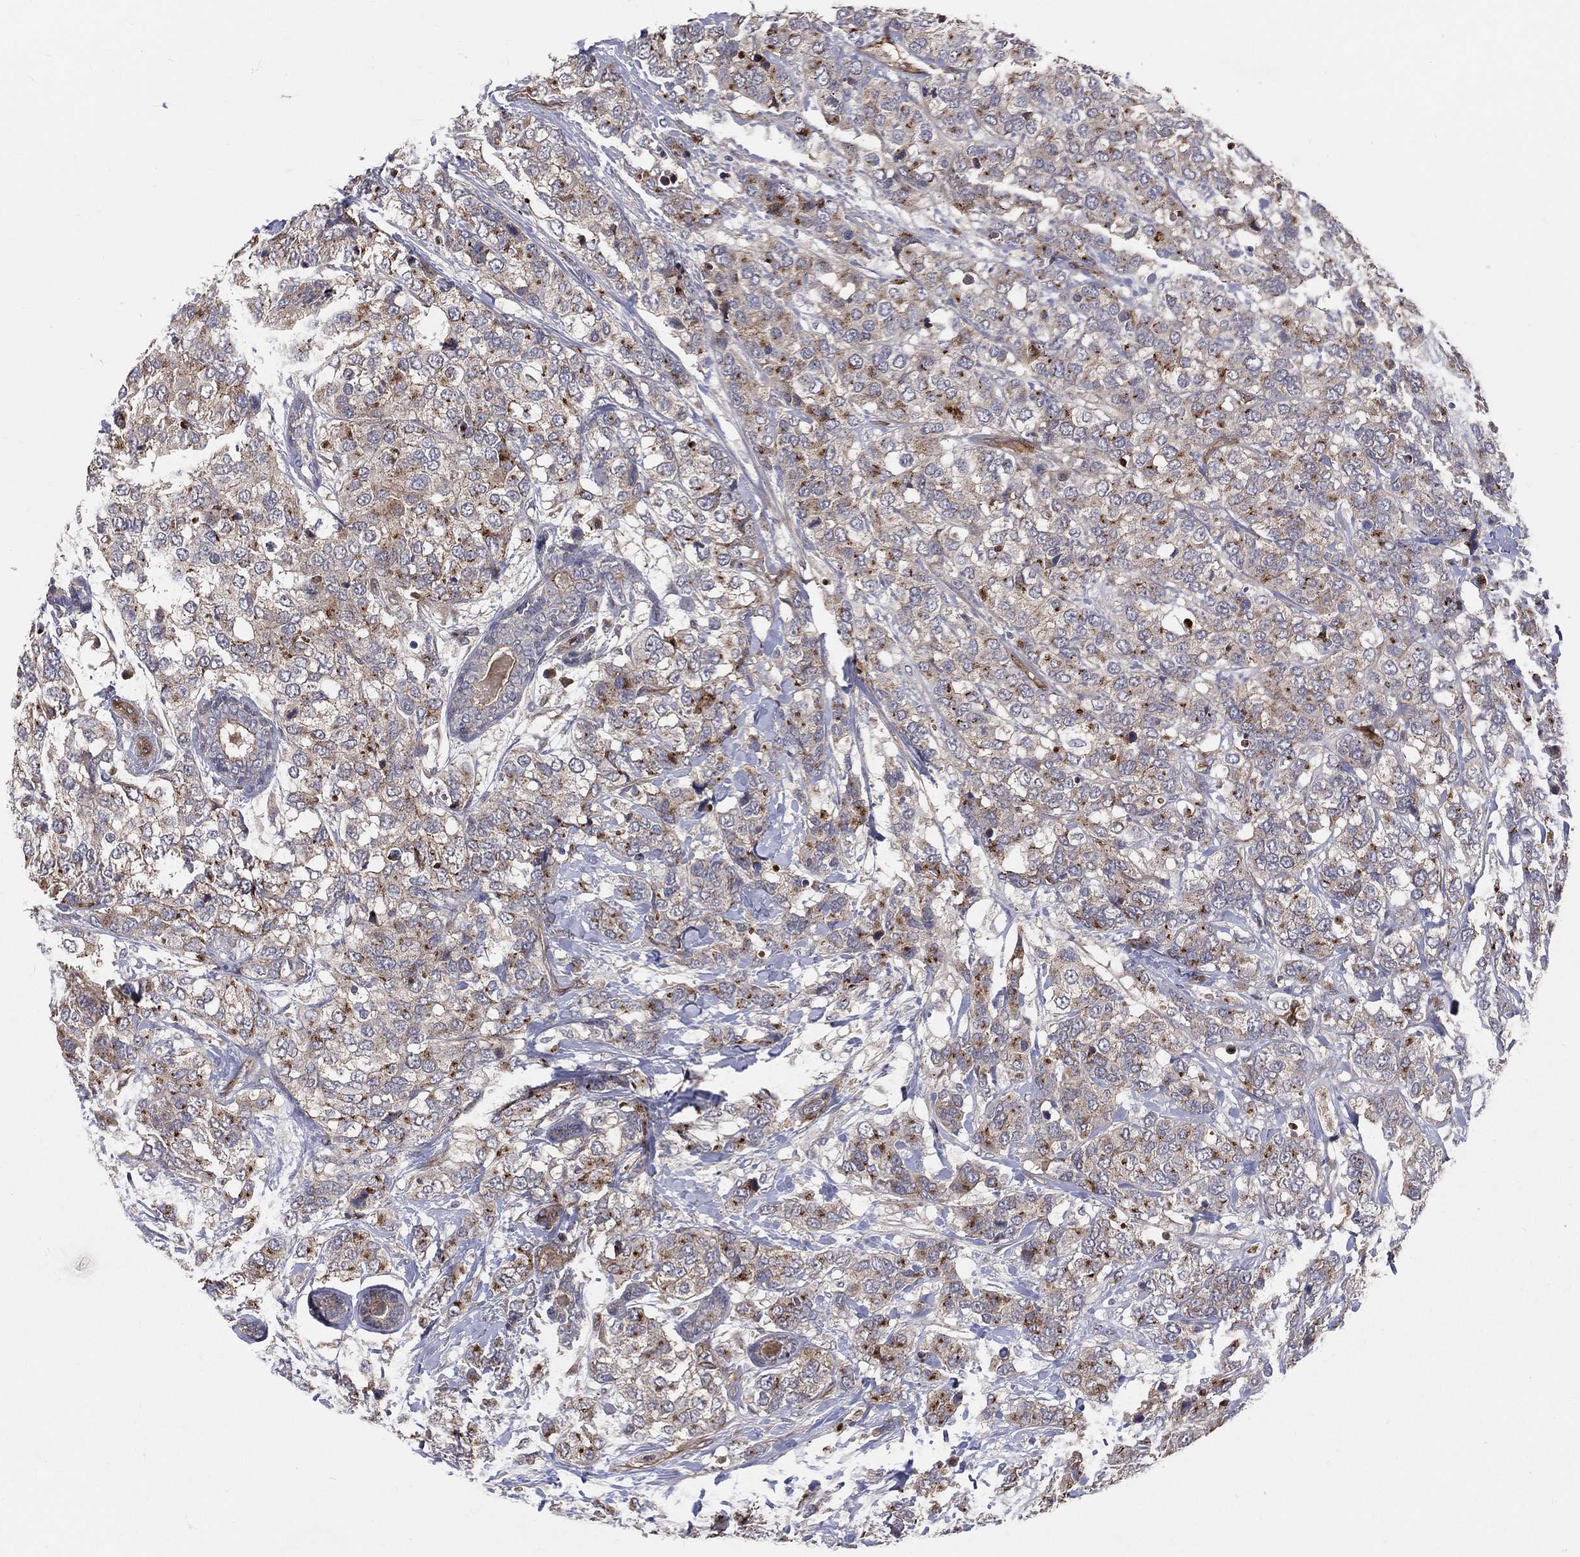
{"staining": {"intensity": "moderate", "quantity": ">75%", "location": "cytoplasmic/membranous"}, "tissue": "breast cancer", "cell_type": "Tumor cells", "image_type": "cancer", "snomed": [{"axis": "morphology", "description": "Lobular carcinoma"}, {"axis": "topography", "description": "Breast"}], "caption": "An IHC image of tumor tissue is shown. Protein staining in brown shows moderate cytoplasmic/membranous positivity in breast cancer within tumor cells.", "gene": "ENTPD1", "patient": {"sex": "female", "age": 59}}